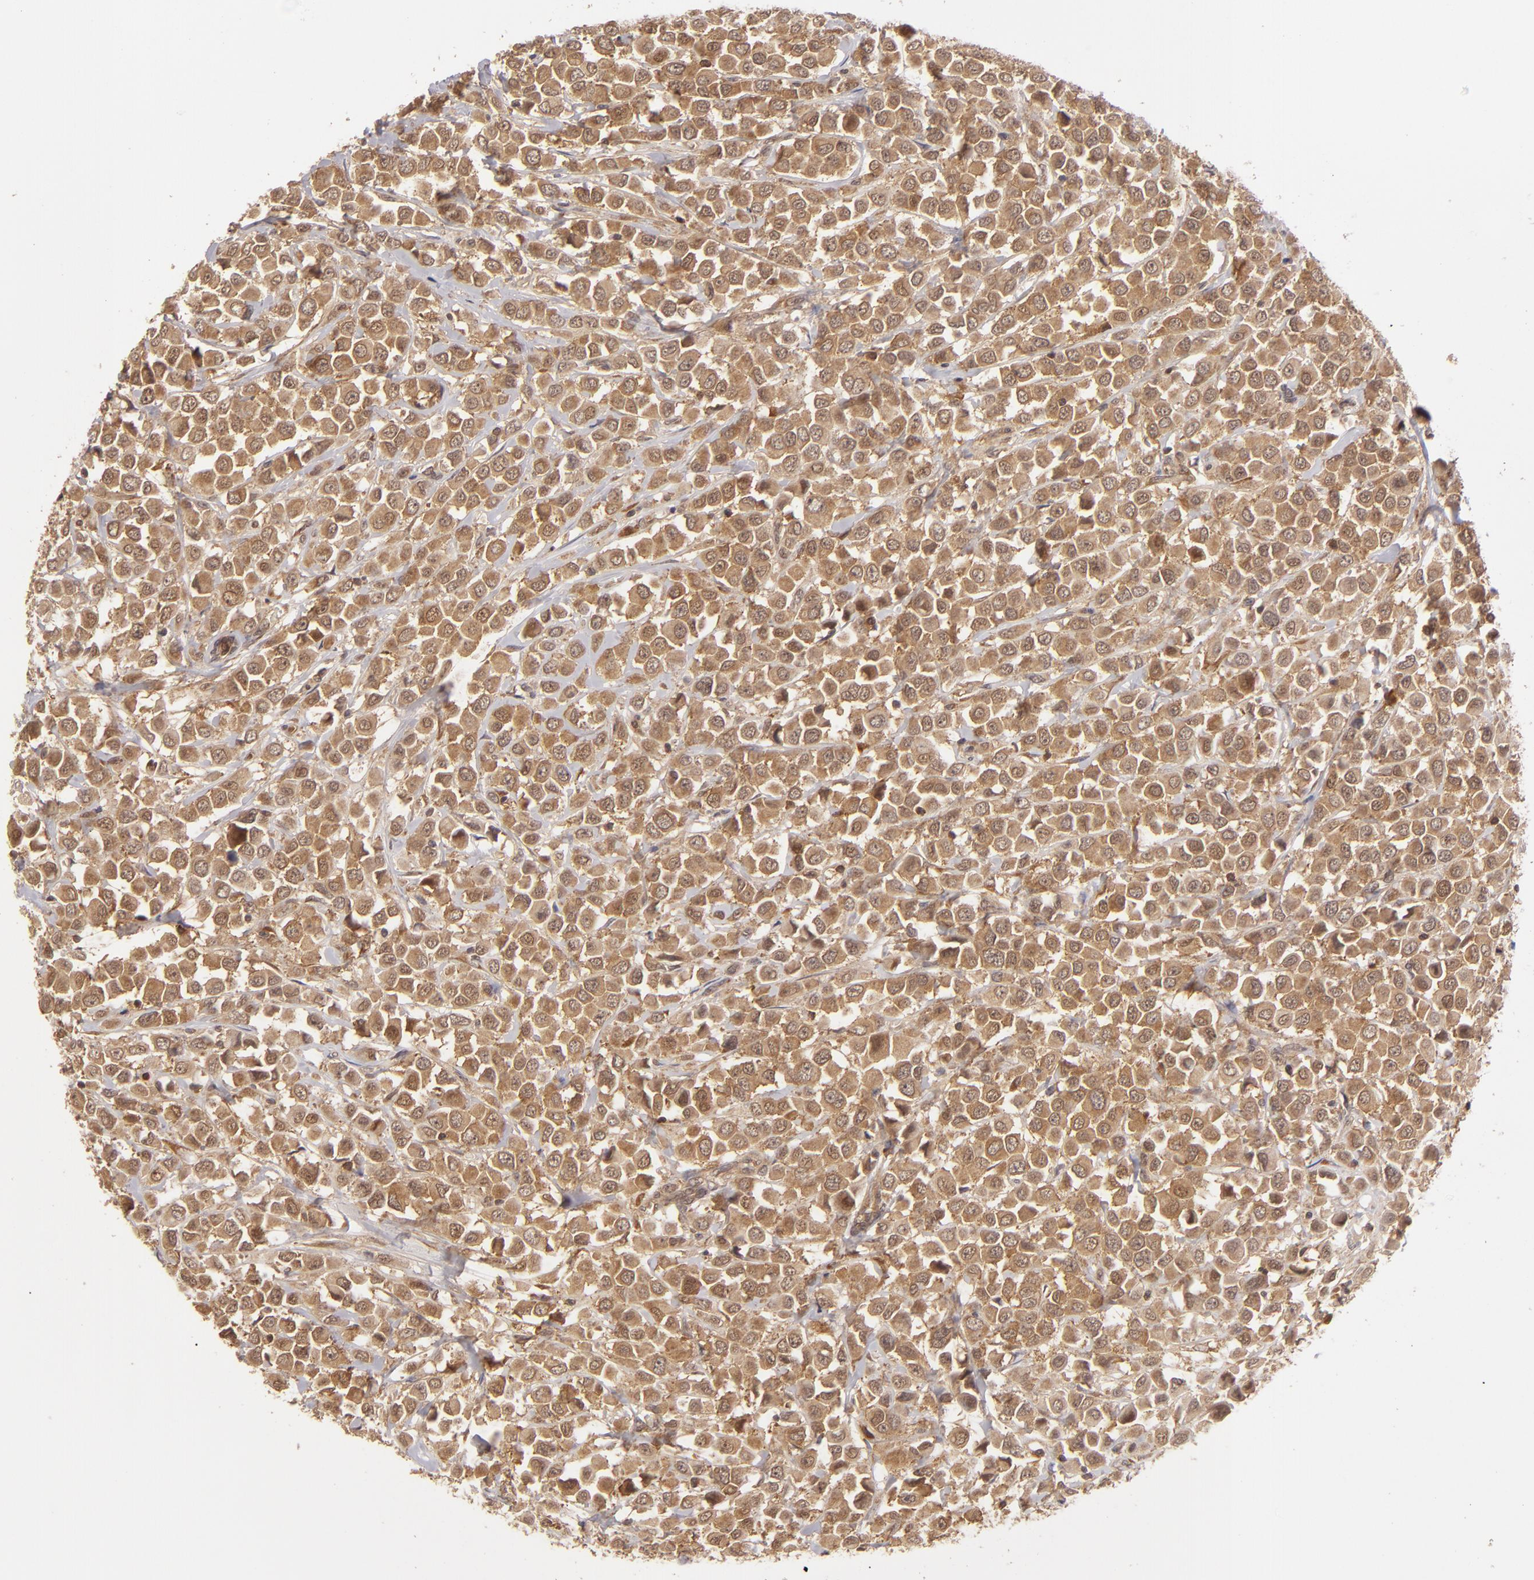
{"staining": {"intensity": "moderate", "quantity": ">75%", "location": "cytoplasmic/membranous"}, "tissue": "breast cancer", "cell_type": "Tumor cells", "image_type": "cancer", "snomed": [{"axis": "morphology", "description": "Duct carcinoma"}, {"axis": "topography", "description": "Breast"}], "caption": "Moderate cytoplasmic/membranous expression is identified in approximately >75% of tumor cells in breast infiltrating ductal carcinoma.", "gene": "MAPK3", "patient": {"sex": "female", "age": 61}}